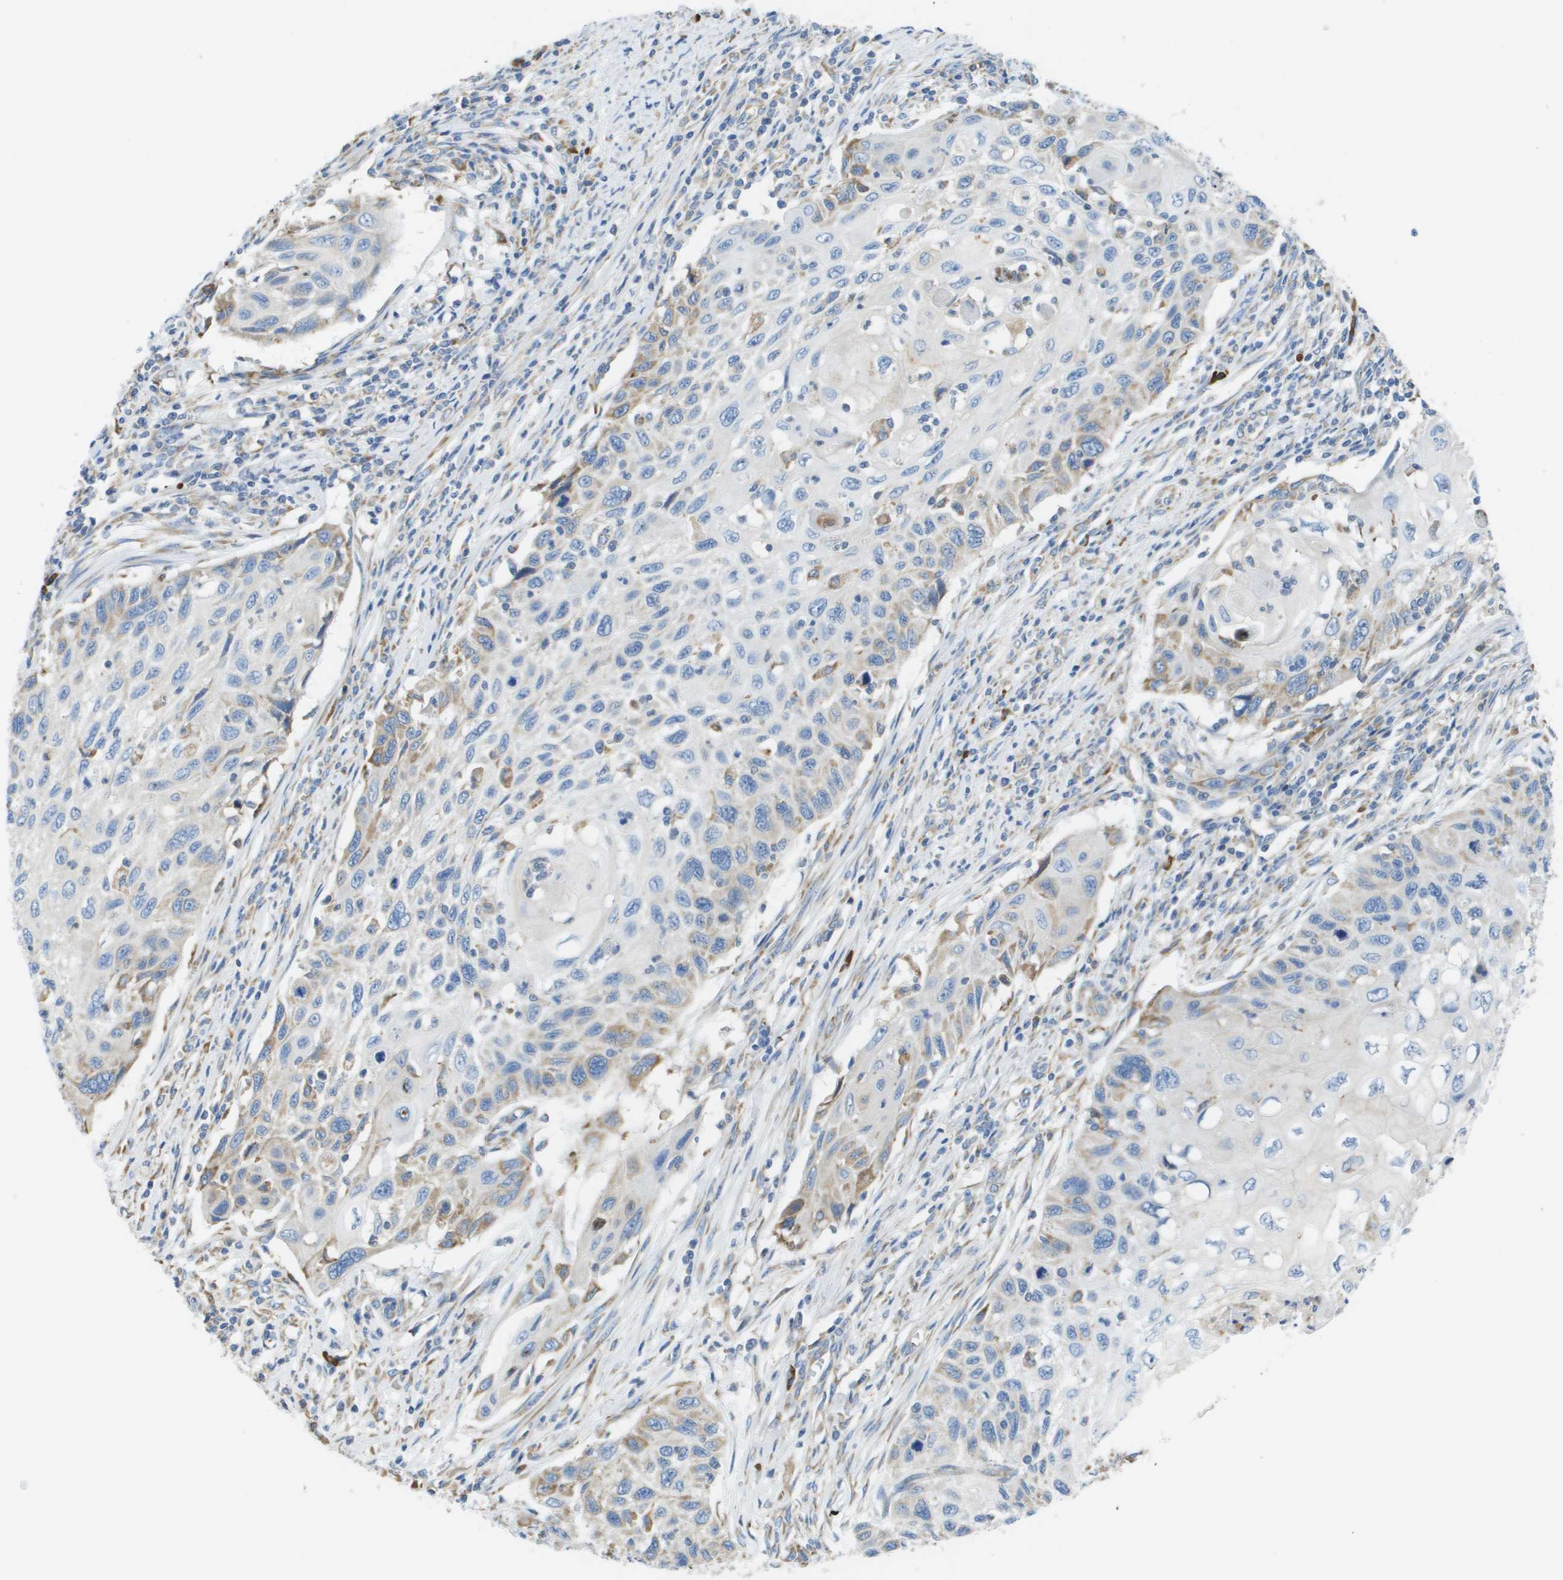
{"staining": {"intensity": "weak", "quantity": "<25%", "location": "cytoplasmic/membranous"}, "tissue": "cervical cancer", "cell_type": "Tumor cells", "image_type": "cancer", "snomed": [{"axis": "morphology", "description": "Squamous cell carcinoma, NOS"}, {"axis": "topography", "description": "Cervix"}], "caption": "A photomicrograph of human cervical cancer is negative for staining in tumor cells.", "gene": "SDR42E1", "patient": {"sex": "female", "age": 70}}